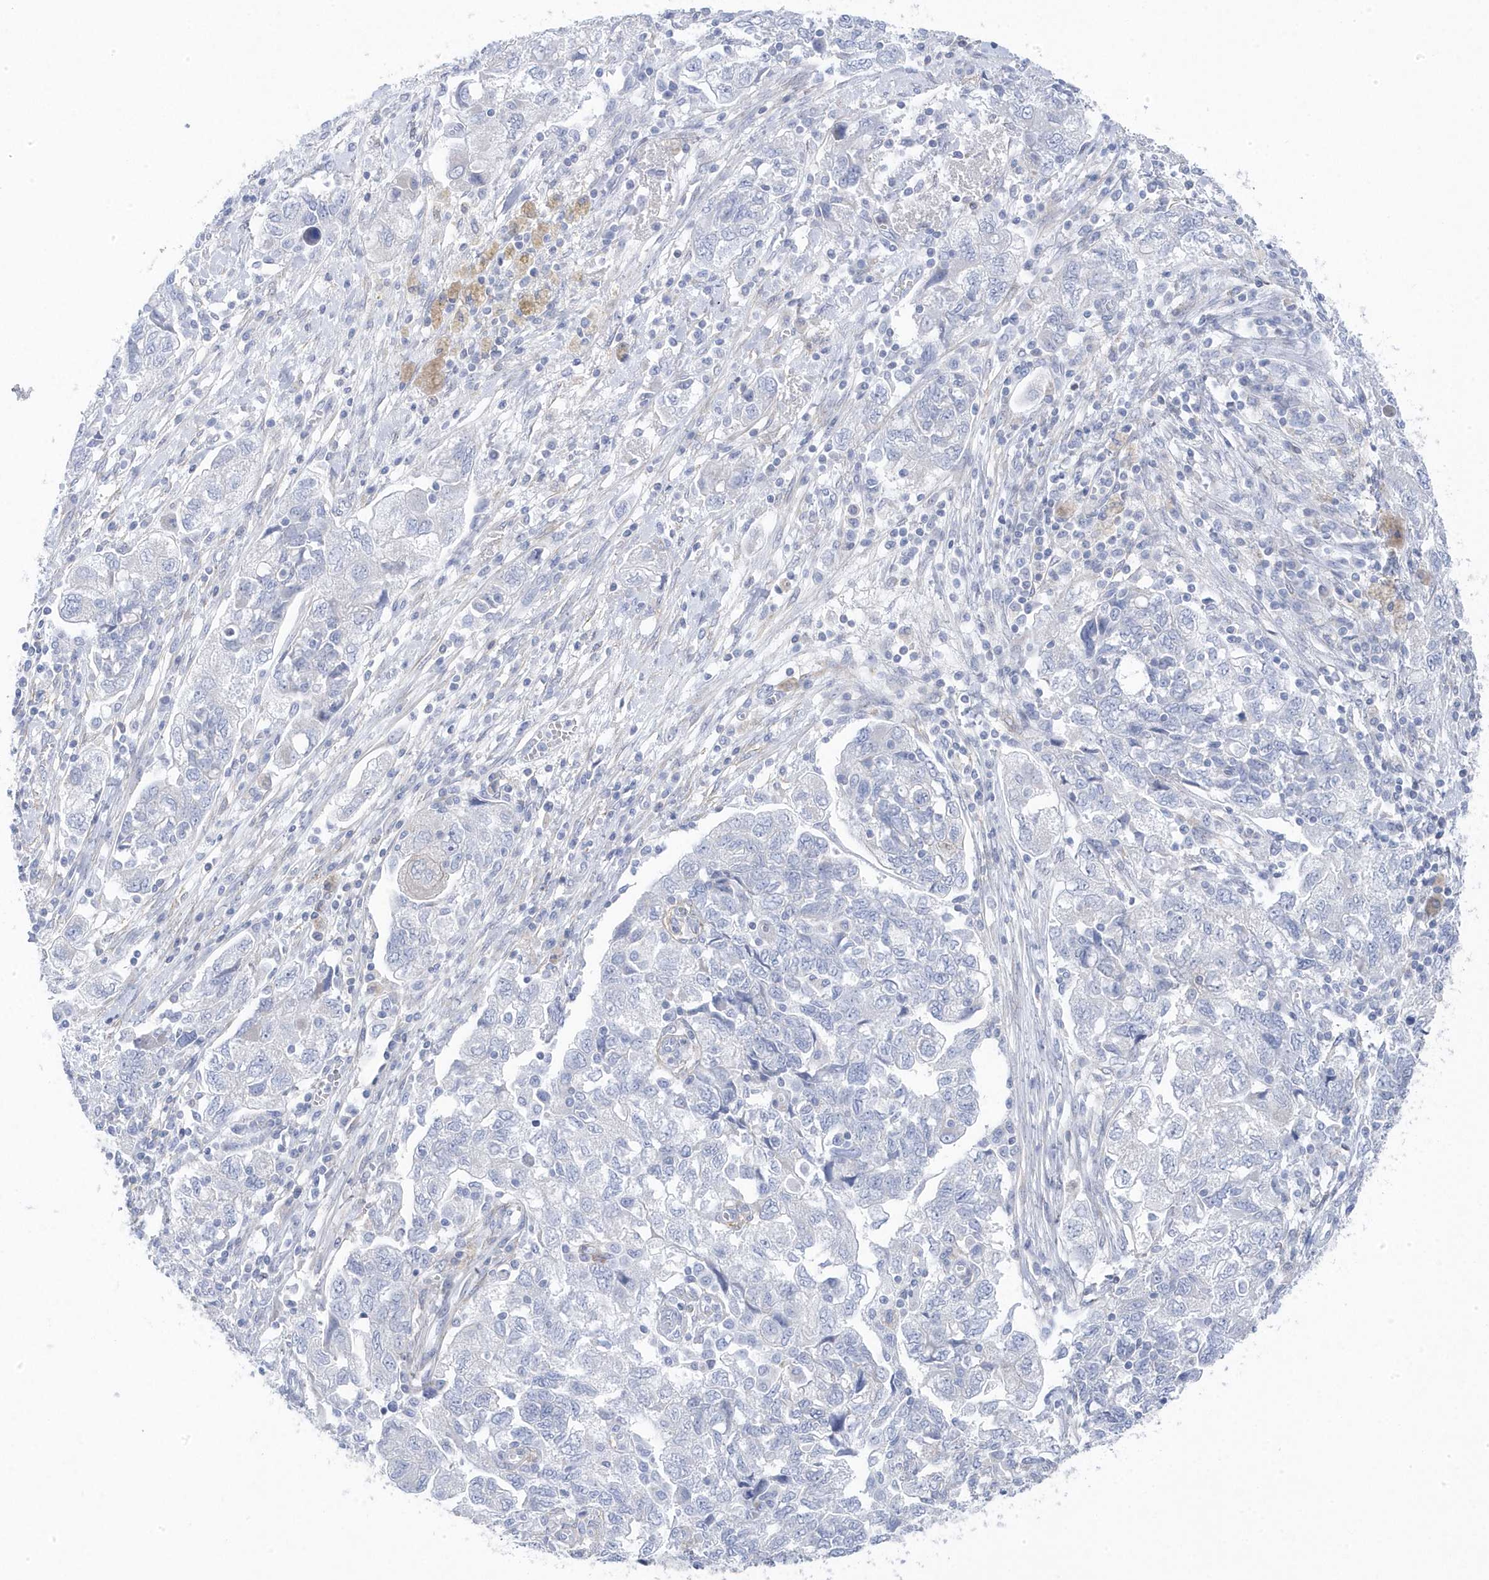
{"staining": {"intensity": "negative", "quantity": "none", "location": "none"}, "tissue": "ovarian cancer", "cell_type": "Tumor cells", "image_type": "cancer", "snomed": [{"axis": "morphology", "description": "Carcinoma, NOS"}, {"axis": "morphology", "description": "Cystadenocarcinoma, serous, NOS"}, {"axis": "topography", "description": "Ovary"}], "caption": "Human ovarian cancer stained for a protein using IHC displays no positivity in tumor cells.", "gene": "ANAPC1", "patient": {"sex": "female", "age": 69}}